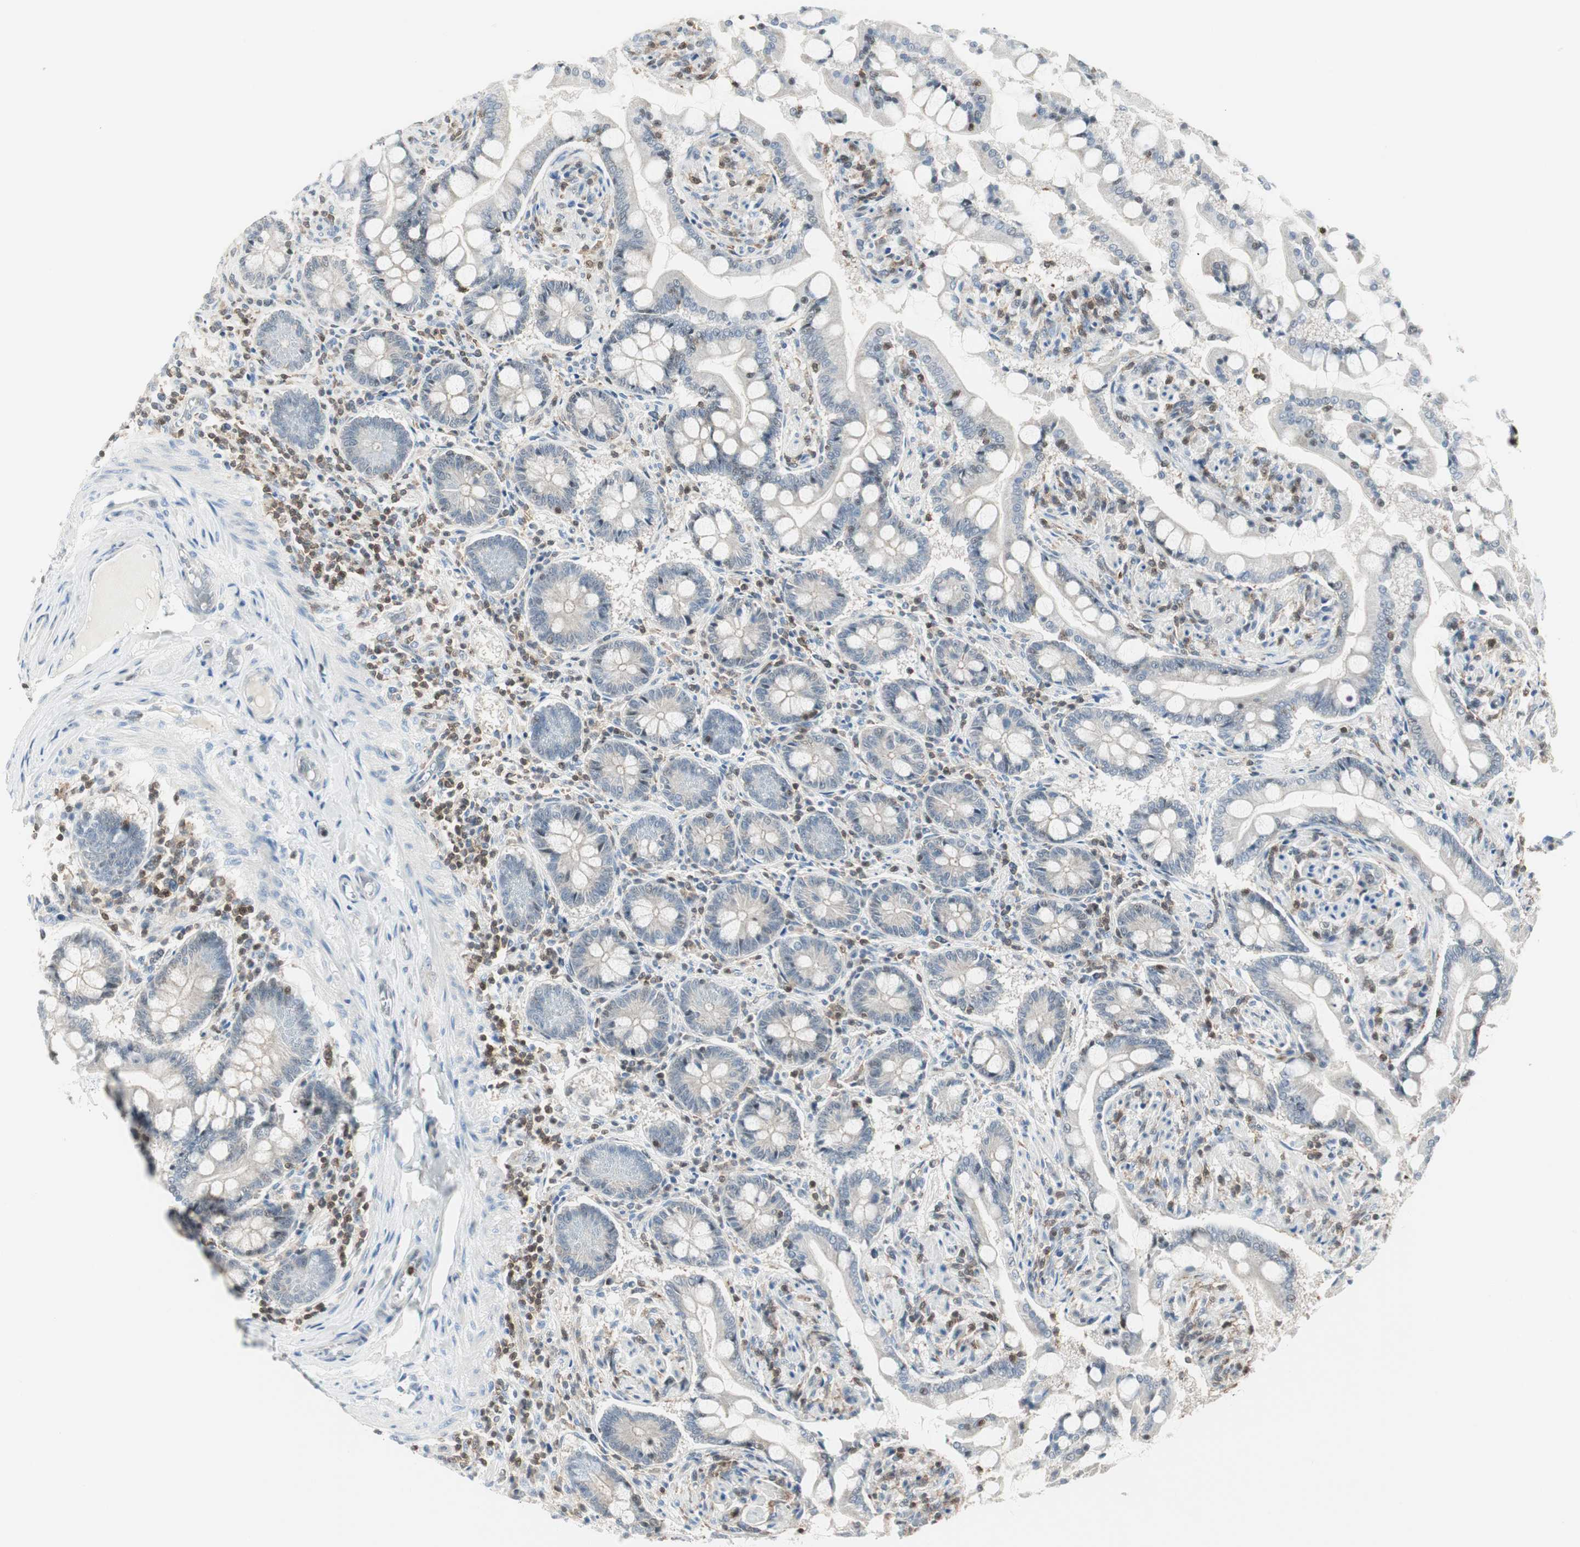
{"staining": {"intensity": "weak", "quantity": ">75%", "location": "cytoplasmic/membranous"}, "tissue": "small intestine", "cell_type": "Glandular cells", "image_type": "normal", "snomed": [{"axis": "morphology", "description": "Normal tissue, NOS"}, {"axis": "topography", "description": "Small intestine"}], "caption": "Small intestine stained with immunohistochemistry reveals weak cytoplasmic/membranous staining in approximately >75% of glandular cells. (DAB (3,3'-diaminobenzidine) = brown stain, brightfield microscopy at high magnification).", "gene": "PPP1CA", "patient": {"sex": "male", "age": 41}}